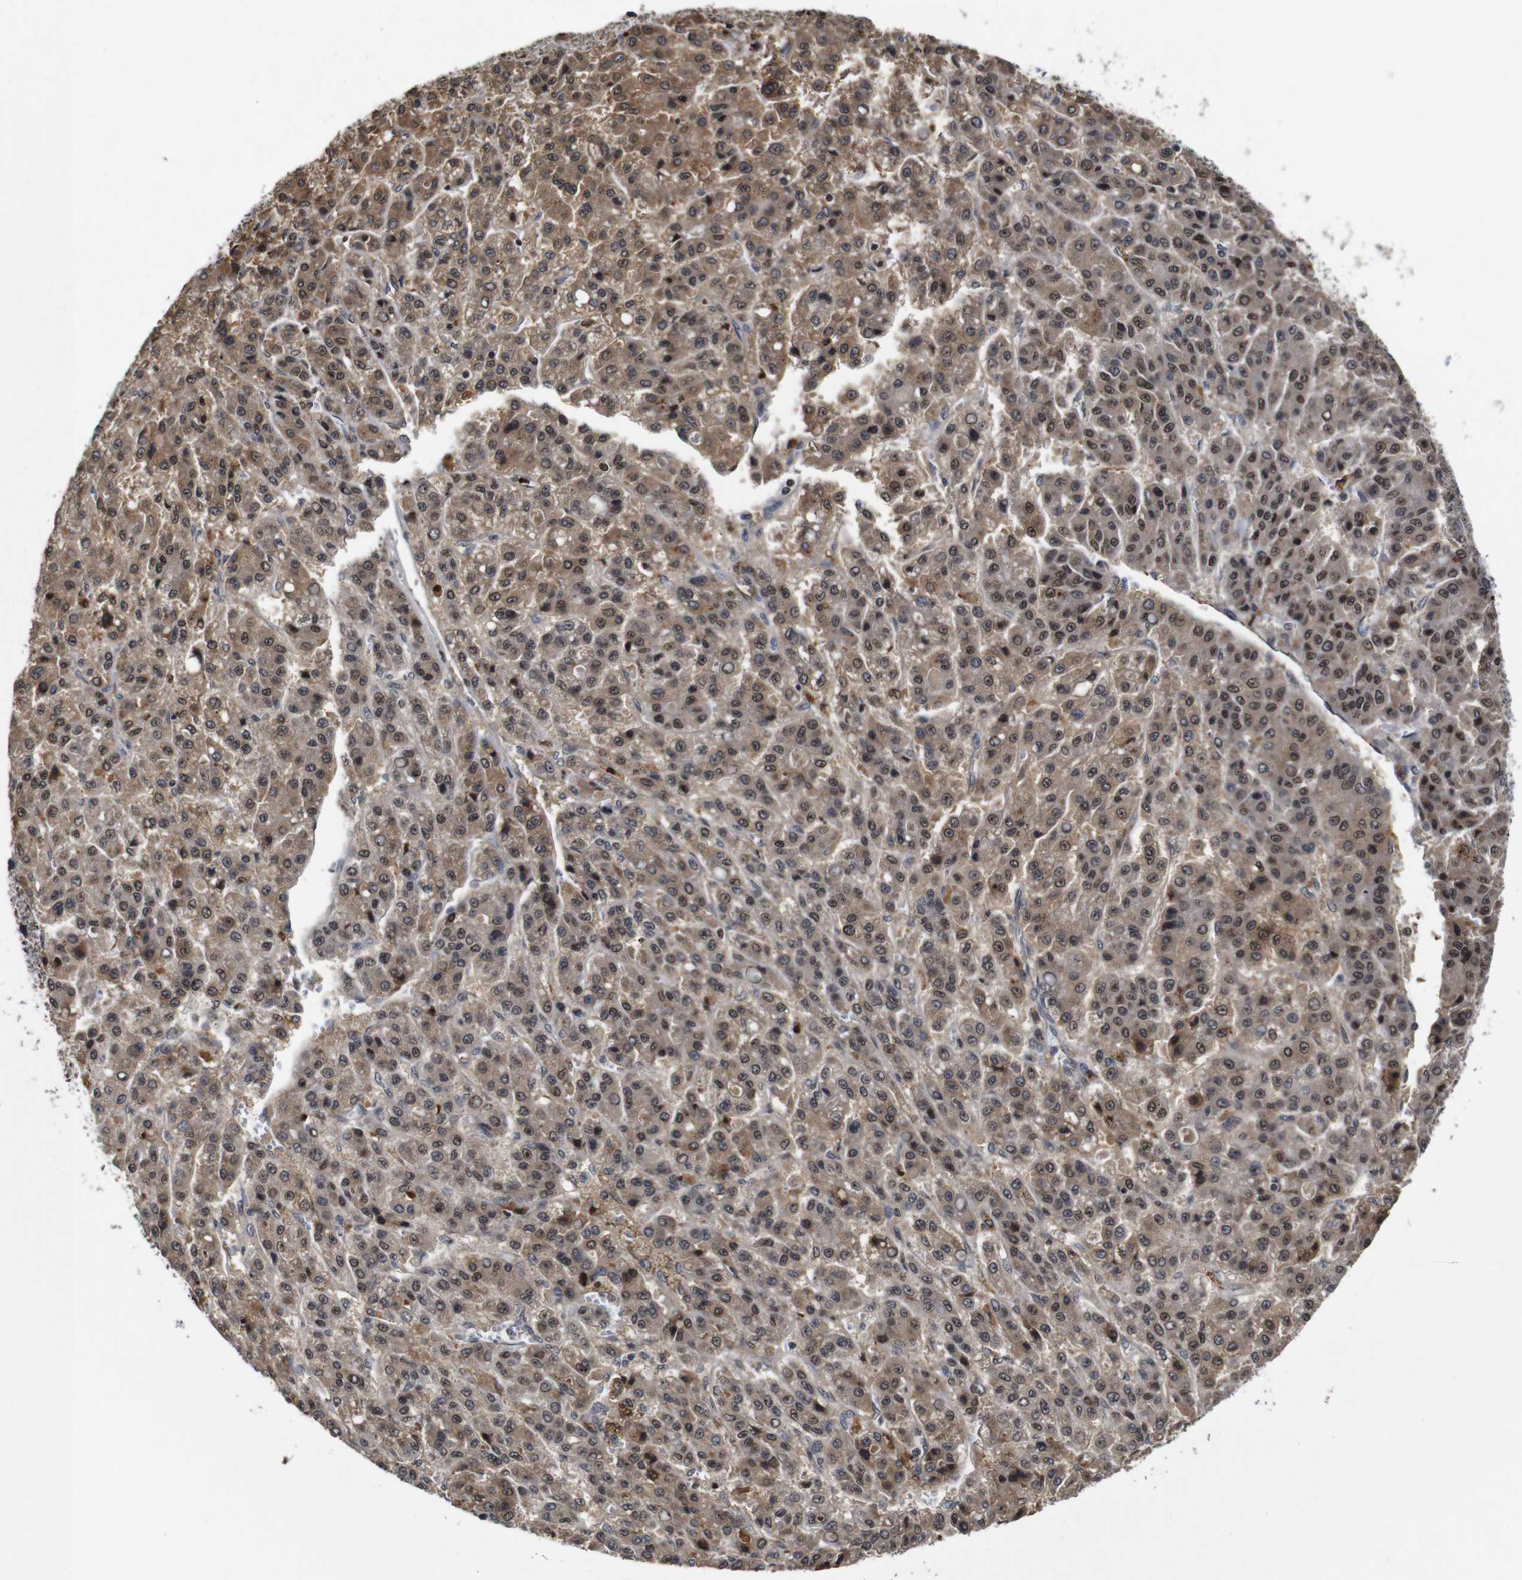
{"staining": {"intensity": "moderate", "quantity": ">75%", "location": "cytoplasmic/membranous,nuclear"}, "tissue": "liver cancer", "cell_type": "Tumor cells", "image_type": "cancer", "snomed": [{"axis": "morphology", "description": "Carcinoma, Hepatocellular, NOS"}, {"axis": "topography", "description": "Liver"}], "caption": "A brown stain labels moderate cytoplasmic/membranous and nuclear staining of a protein in human hepatocellular carcinoma (liver) tumor cells.", "gene": "MYC", "patient": {"sex": "male", "age": 70}}